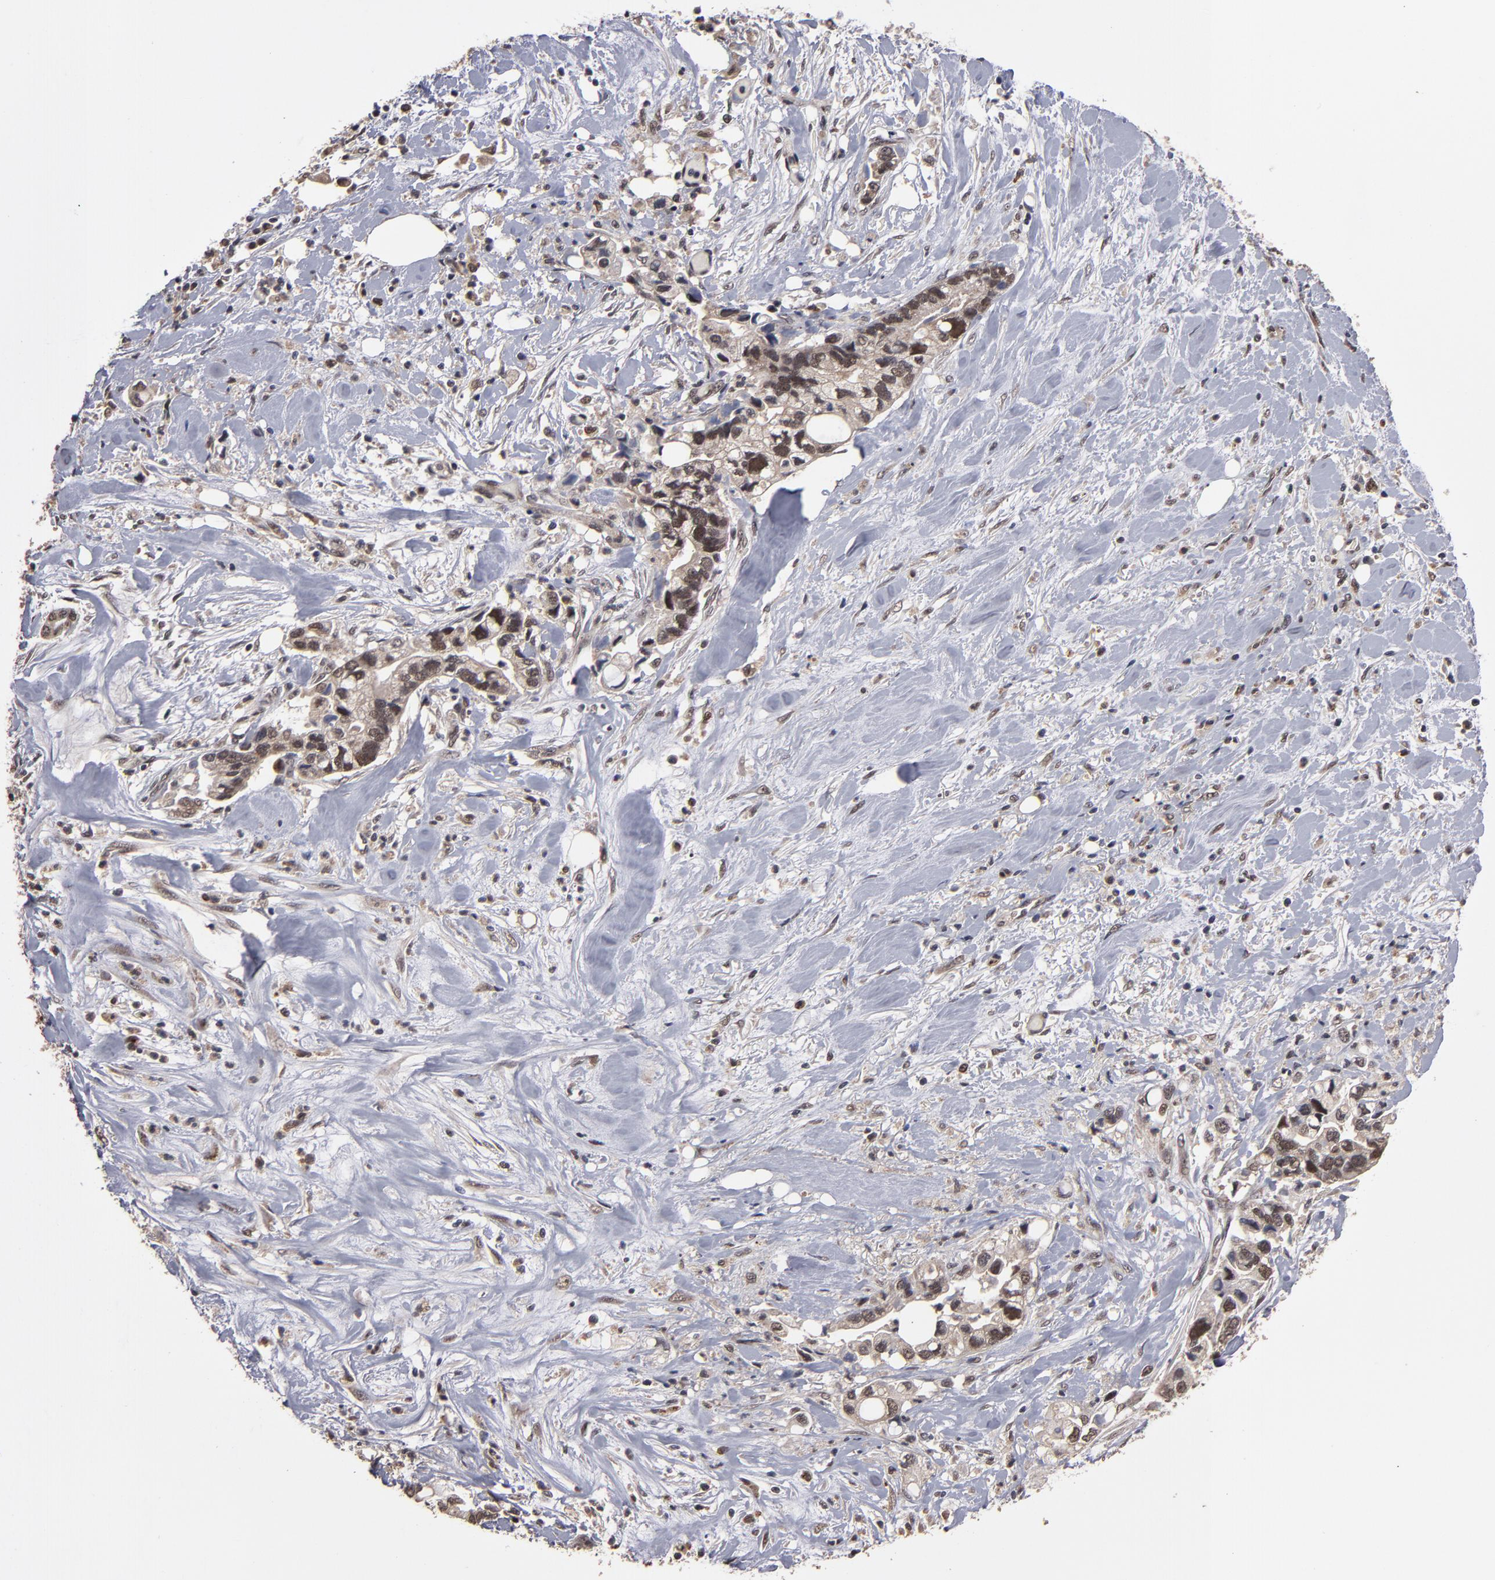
{"staining": {"intensity": "weak", "quantity": ">75%", "location": "cytoplasmic/membranous,nuclear"}, "tissue": "pancreatic cancer", "cell_type": "Tumor cells", "image_type": "cancer", "snomed": [{"axis": "morphology", "description": "Adenocarcinoma, NOS"}, {"axis": "topography", "description": "Pancreas"}], "caption": "Pancreatic cancer tissue shows weak cytoplasmic/membranous and nuclear expression in approximately >75% of tumor cells, visualized by immunohistochemistry.", "gene": "CUL5", "patient": {"sex": "male", "age": 70}}